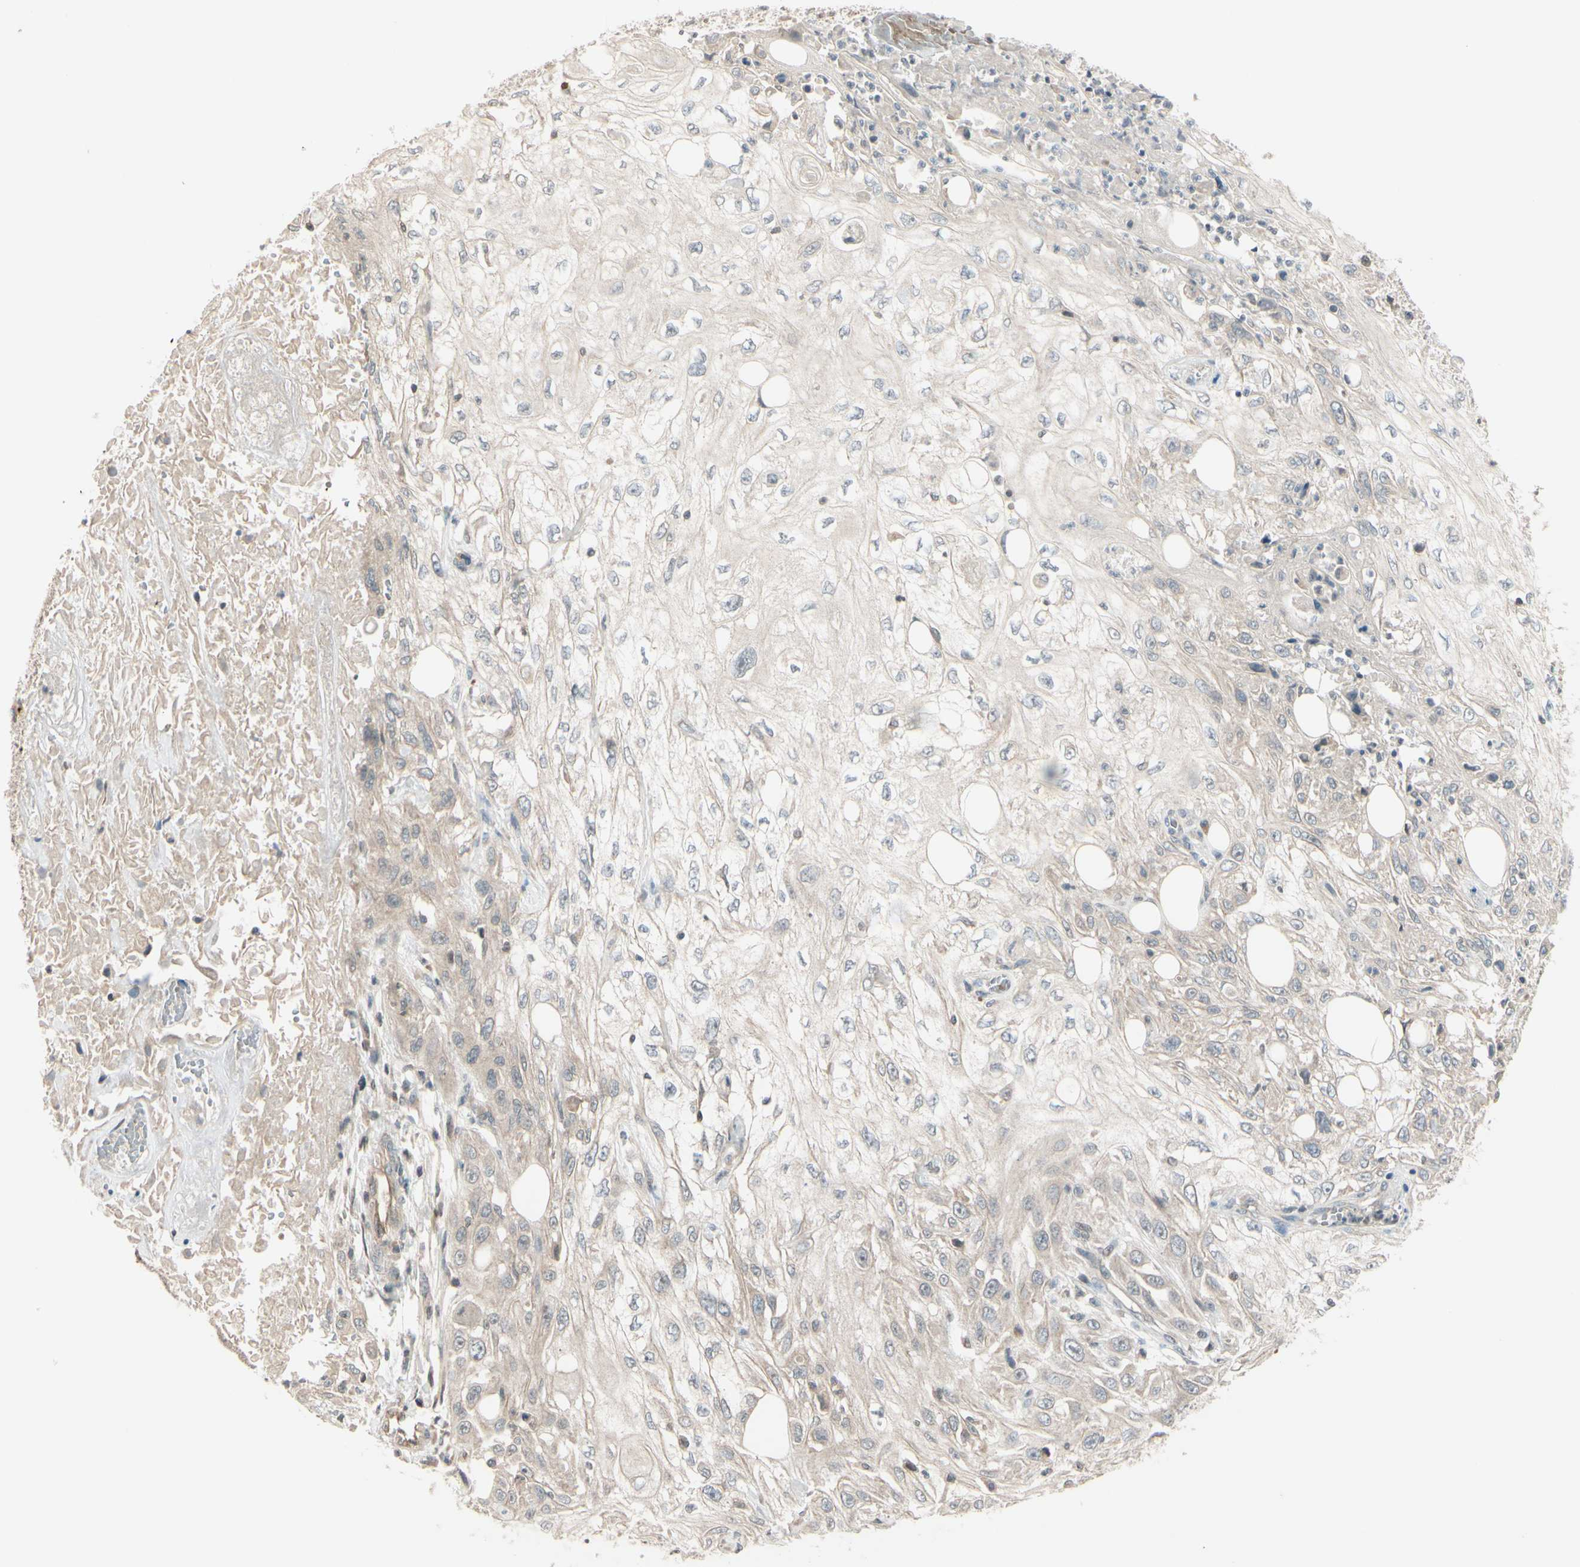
{"staining": {"intensity": "negative", "quantity": "none", "location": "none"}, "tissue": "skin cancer", "cell_type": "Tumor cells", "image_type": "cancer", "snomed": [{"axis": "morphology", "description": "Squamous cell carcinoma, NOS"}, {"axis": "topography", "description": "Skin"}], "caption": "Immunohistochemistry of skin cancer exhibits no positivity in tumor cells.", "gene": "FGF10", "patient": {"sex": "male", "age": 75}}